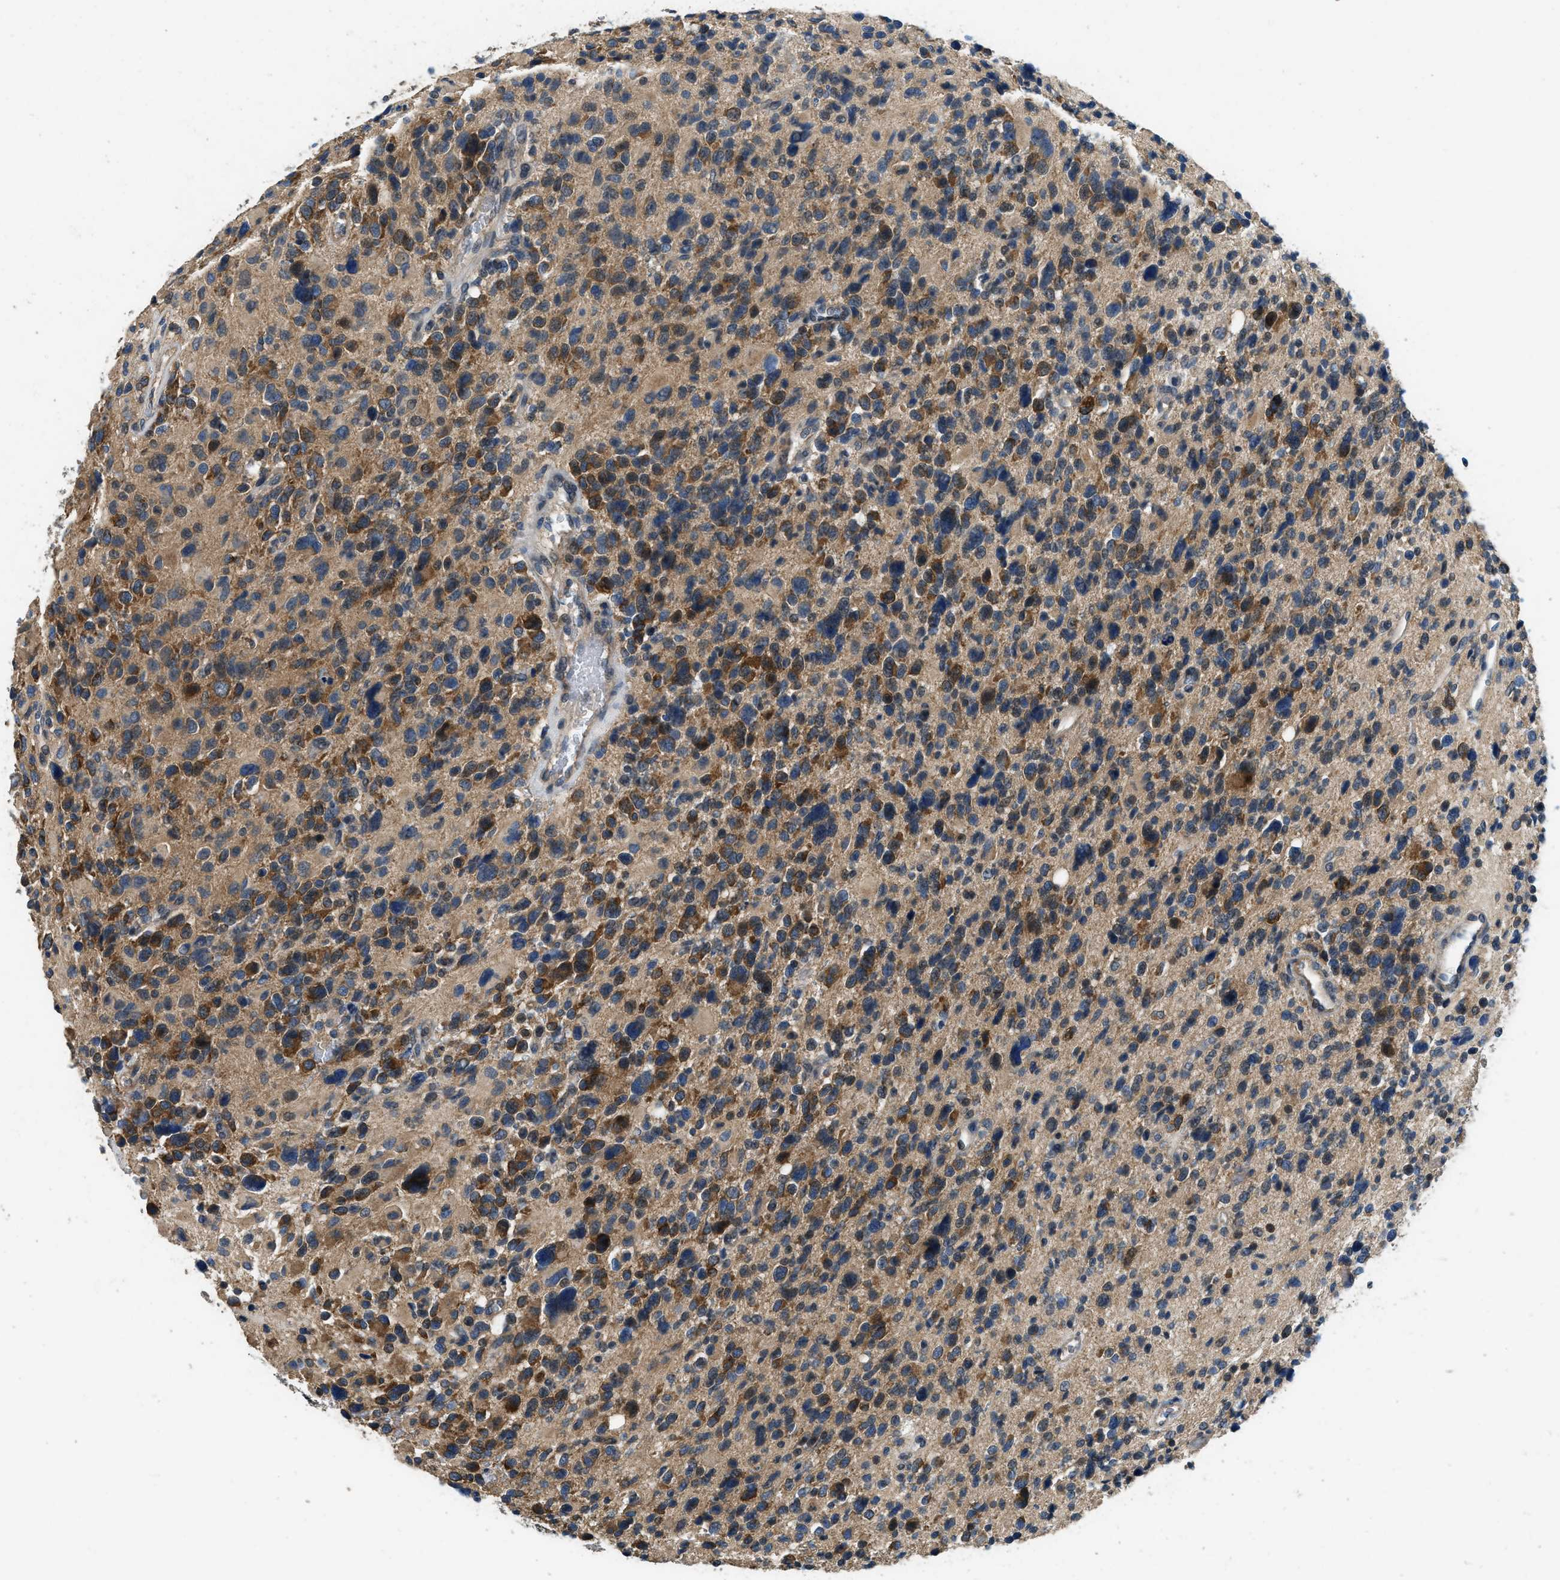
{"staining": {"intensity": "moderate", "quantity": ">75%", "location": "cytoplasmic/membranous"}, "tissue": "glioma", "cell_type": "Tumor cells", "image_type": "cancer", "snomed": [{"axis": "morphology", "description": "Glioma, malignant, High grade"}, {"axis": "topography", "description": "Brain"}], "caption": "The immunohistochemical stain shows moderate cytoplasmic/membranous staining in tumor cells of malignant high-grade glioma tissue. (DAB (3,3'-diaminobenzidine) IHC with brightfield microscopy, high magnification).", "gene": "SSH2", "patient": {"sex": "male", "age": 48}}